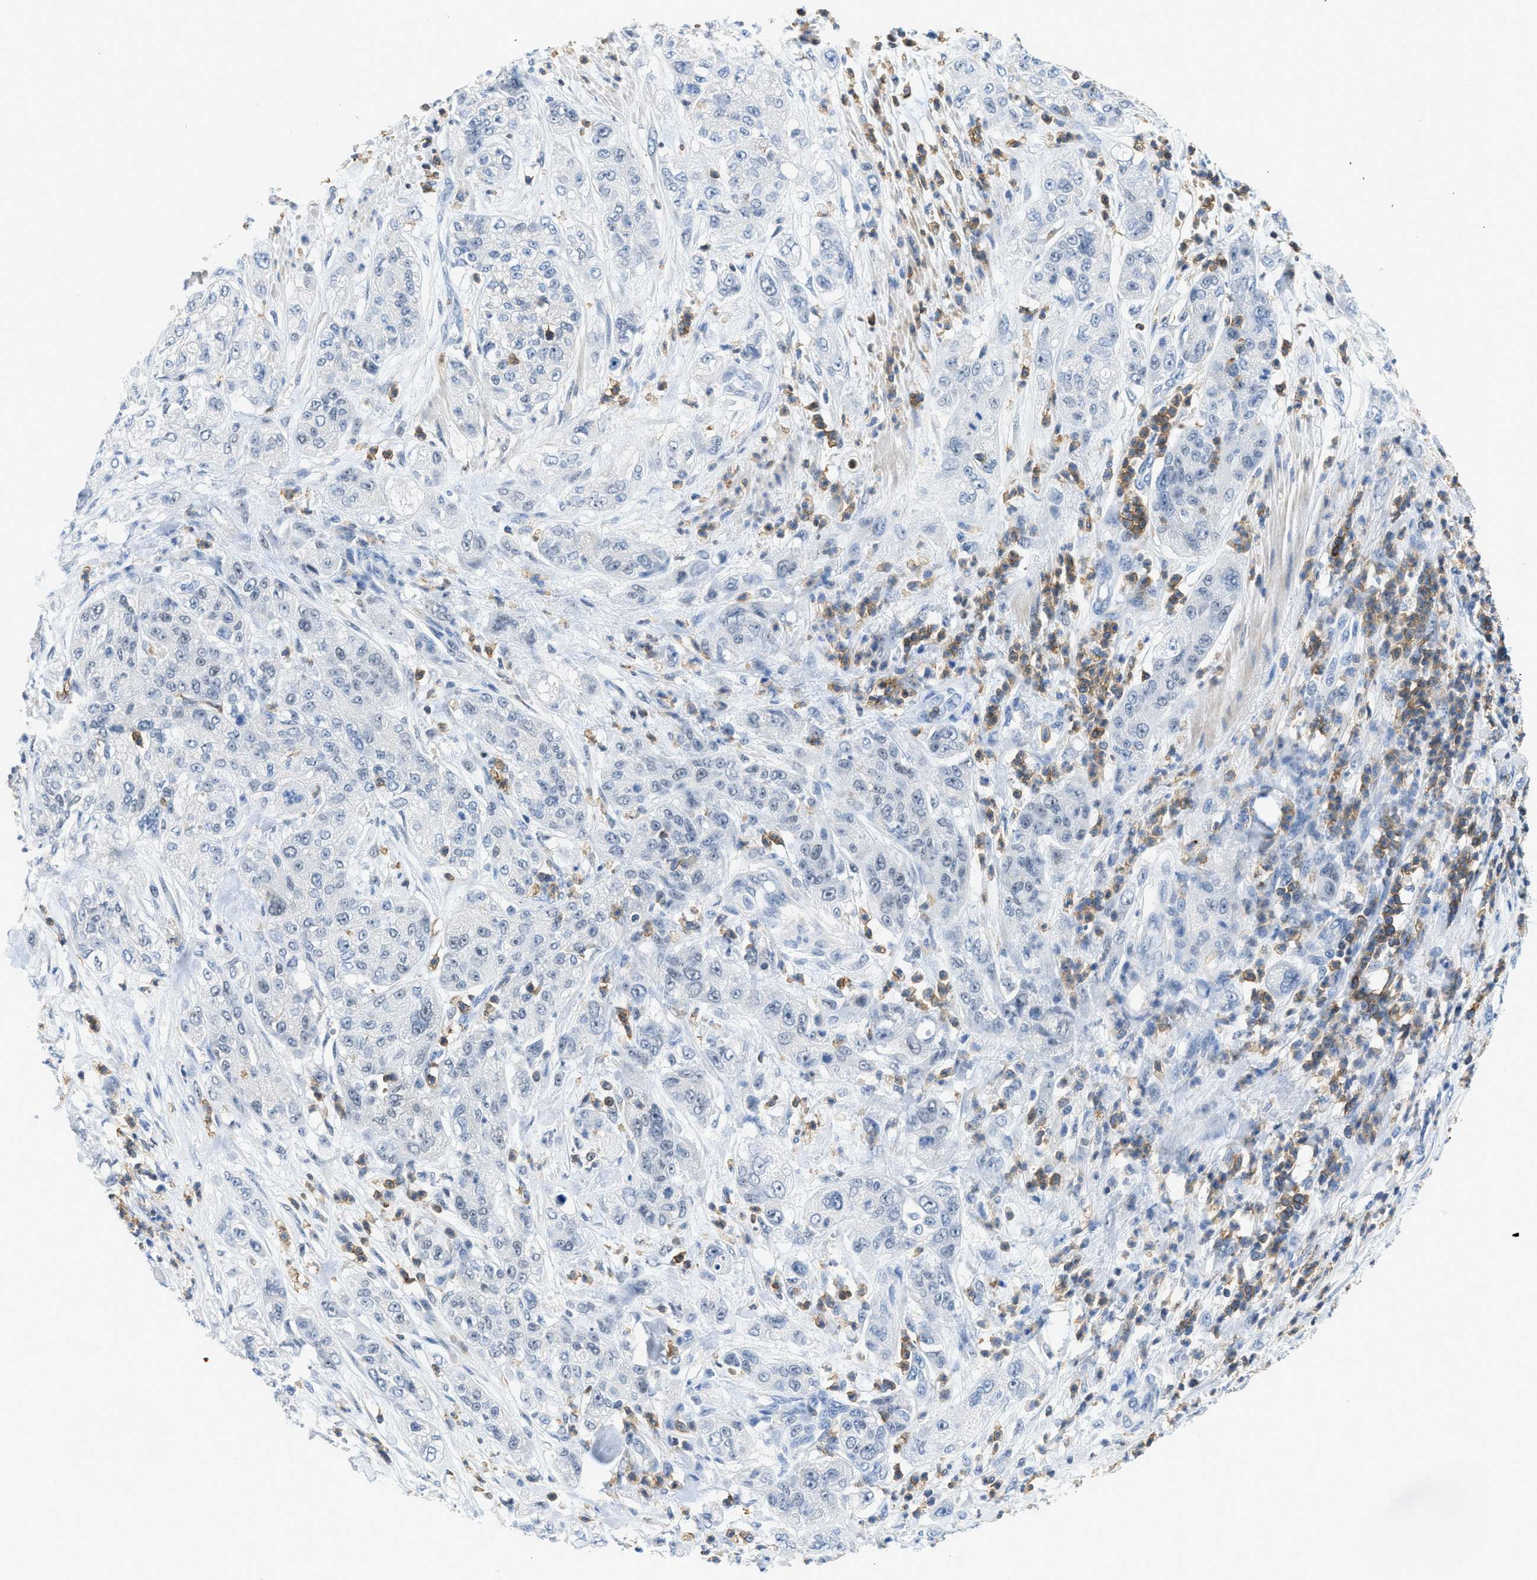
{"staining": {"intensity": "negative", "quantity": "none", "location": "none"}, "tissue": "pancreatic cancer", "cell_type": "Tumor cells", "image_type": "cancer", "snomed": [{"axis": "morphology", "description": "Adenocarcinoma, NOS"}, {"axis": "topography", "description": "Pancreas"}], "caption": "A high-resolution histopathology image shows IHC staining of adenocarcinoma (pancreatic), which exhibits no significant staining in tumor cells.", "gene": "FAM151A", "patient": {"sex": "female", "age": 78}}